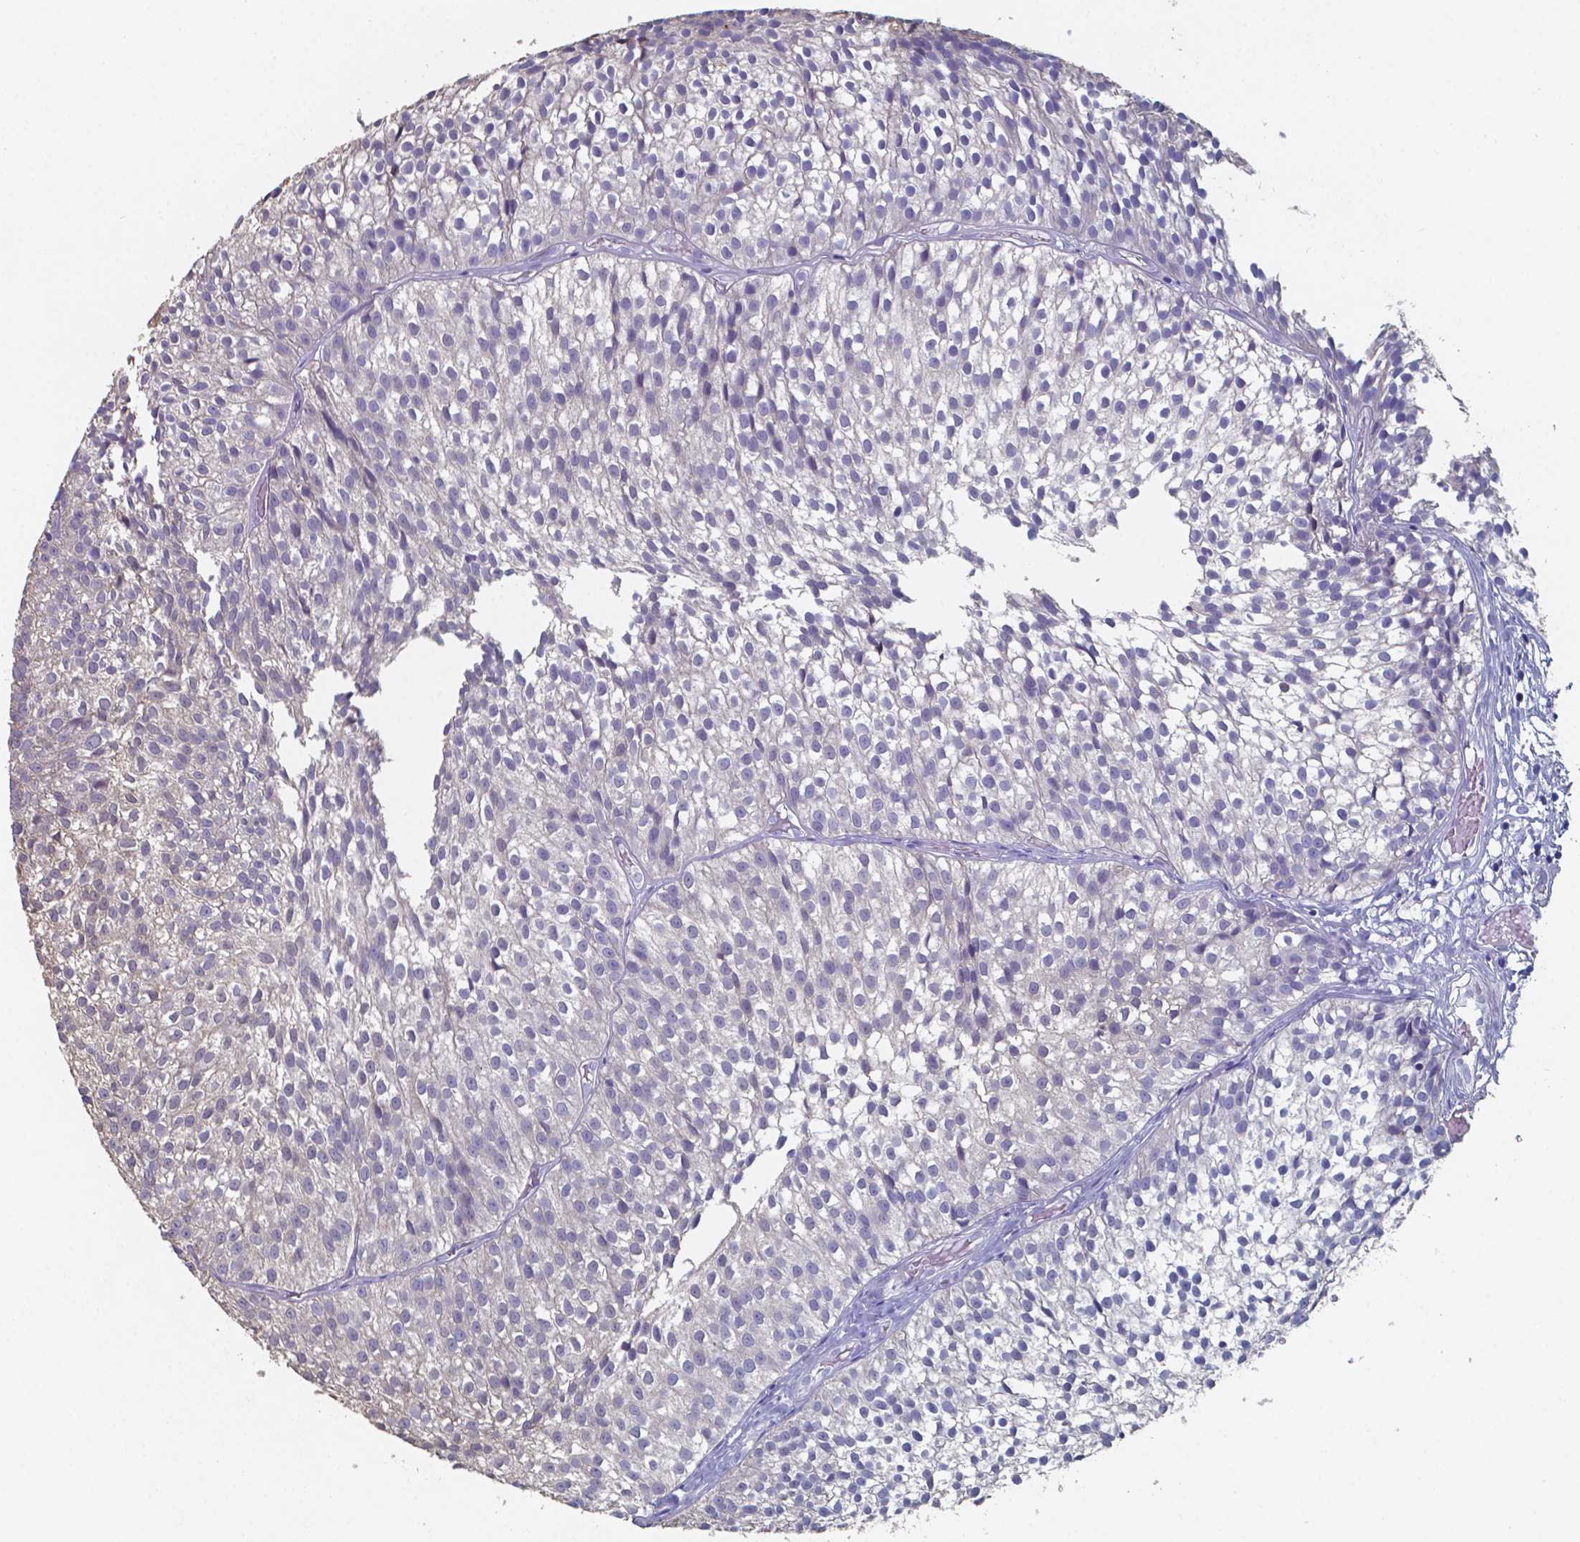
{"staining": {"intensity": "negative", "quantity": "none", "location": "none"}, "tissue": "urothelial cancer", "cell_type": "Tumor cells", "image_type": "cancer", "snomed": [{"axis": "morphology", "description": "Urothelial carcinoma, Low grade"}, {"axis": "topography", "description": "Urinary bladder"}], "caption": "Immunohistochemistry histopathology image of human urothelial cancer stained for a protein (brown), which displays no expression in tumor cells.", "gene": "FOXJ1", "patient": {"sex": "male", "age": 63}}